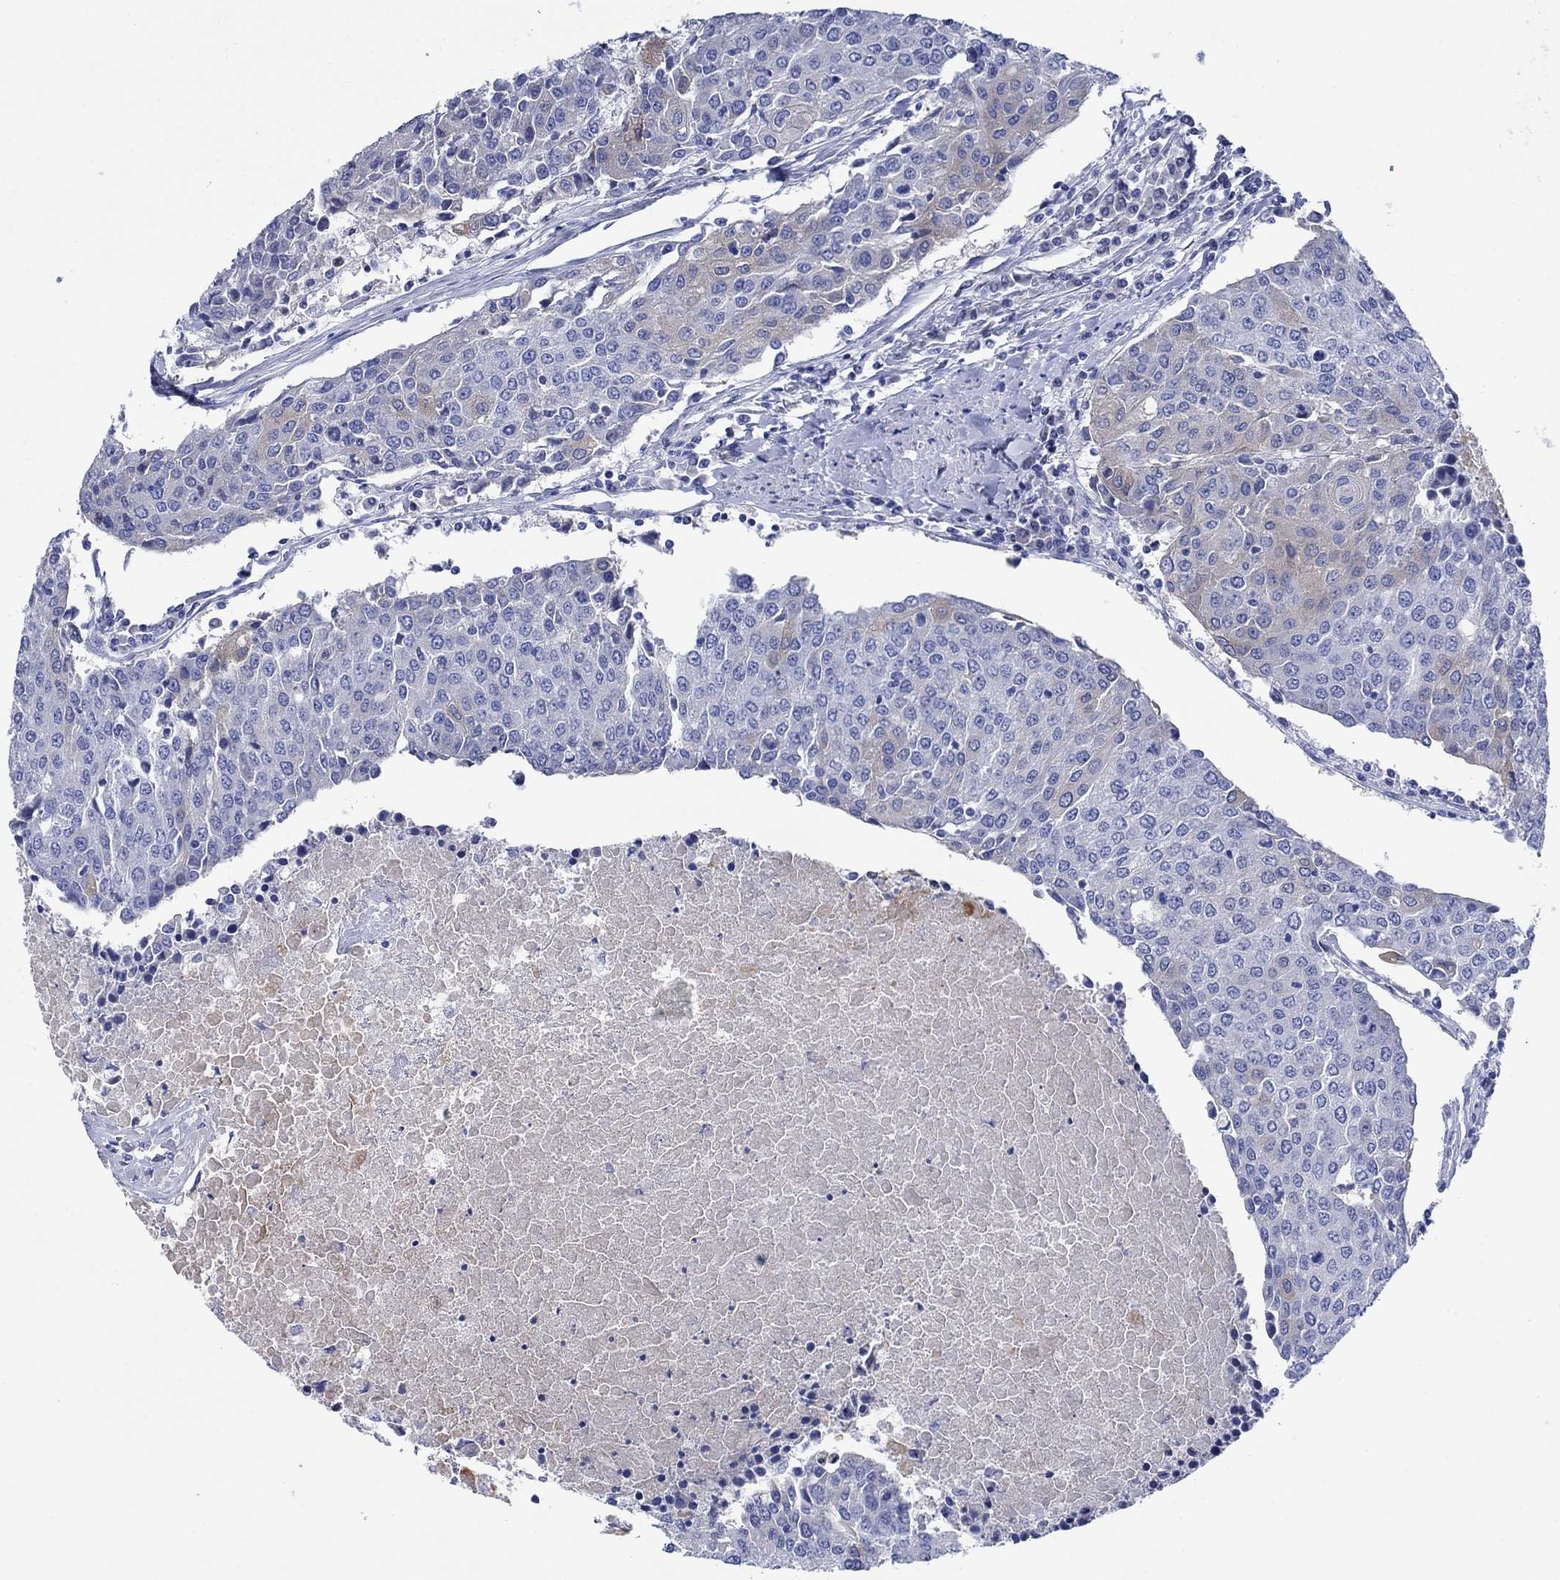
{"staining": {"intensity": "weak", "quantity": "<25%", "location": "cytoplasmic/membranous"}, "tissue": "urothelial cancer", "cell_type": "Tumor cells", "image_type": "cancer", "snomed": [{"axis": "morphology", "description": "Urothelial carcinoma, High grade"}, {"axis": "topography", "description": "Urinary bladder"}], "caption": "Immunohistochemistry micrograph of neoplastic tissue: urothelial cancer stained with DAB (3,3'-diaminobenzidine) reveals no significant protein staining in tumor cells.", "gene": "TRIM16", "patient": {"sex": "female", "age": 85}}